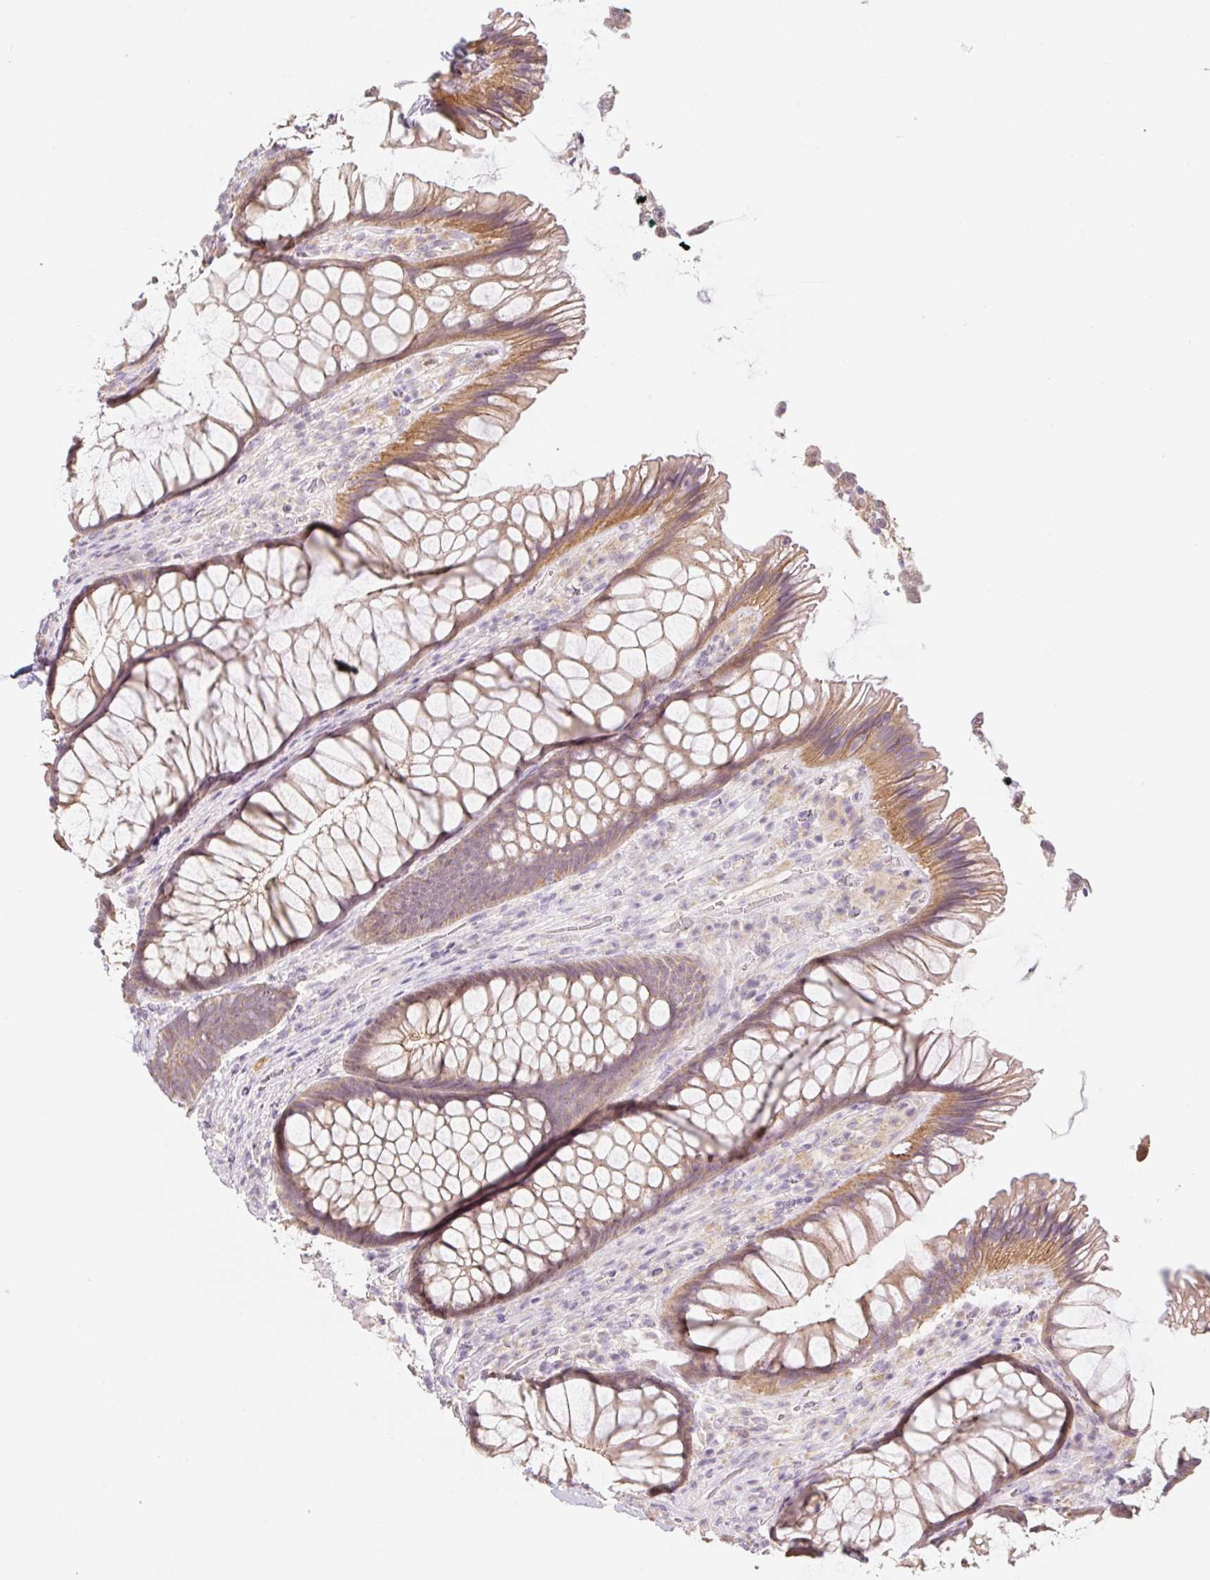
{"staining": {"intensity": "moderate", "quantity": ">75%", "location": "cytoplasmic/membranous"}, "tissue": "rectum", "cell_type": "Glandular cells", "image_type": "normal", "snomed": [{"axis": "morphology", "description": "Normal tissue, NOS"}, {"axis": "topography", "description": "Rectum"}], "caption": "This photomicrograph displays immunohistochemistry staining of unremarkable rectum, with medium moderate cytoplasmic/membranous positivity in about >75% of glandular cells.", "gene": "MIA2", "patient": {"sex": "male", "age": 53}}